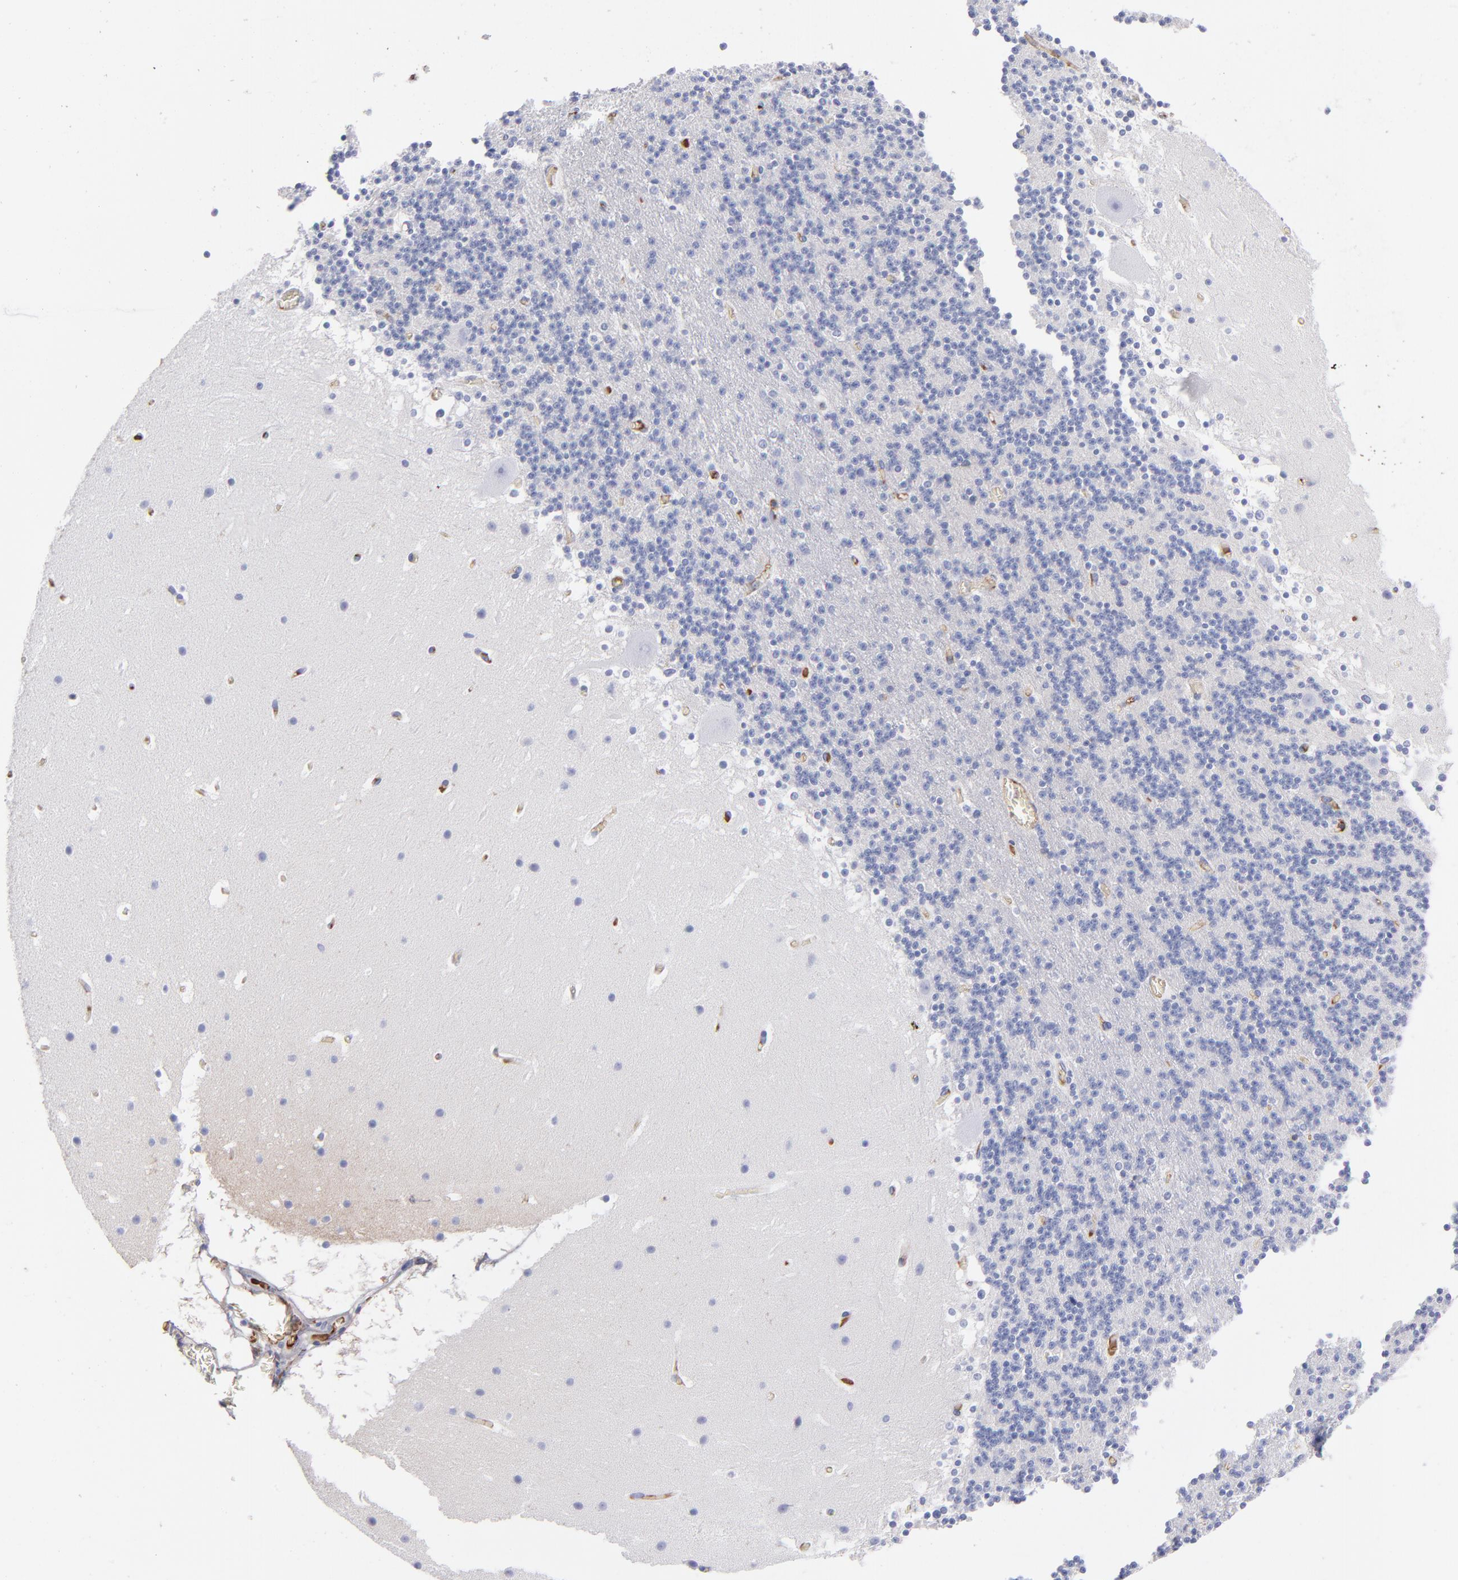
{"staining": {"intensity": "negative", "quantity": "none", "location": "none"}, "tissue": "cerebellum", "cell_type": "Cells in granular layer", "image_type": "normal", "snomed": [{"axis": "morphology", "description": "Normal tissue, NOS"}, {"axis": "topography", "description": "Cerebellum"}], "caption": "This photomicrograph is of unremarkable cerebellum stained with immunohistochemistry to label a protein in brown with the nuclei are counter-stained blue. There is no expression in cells in granular layer.", "gene": "HP", "patient": {"sex": "male", "age": 45}}